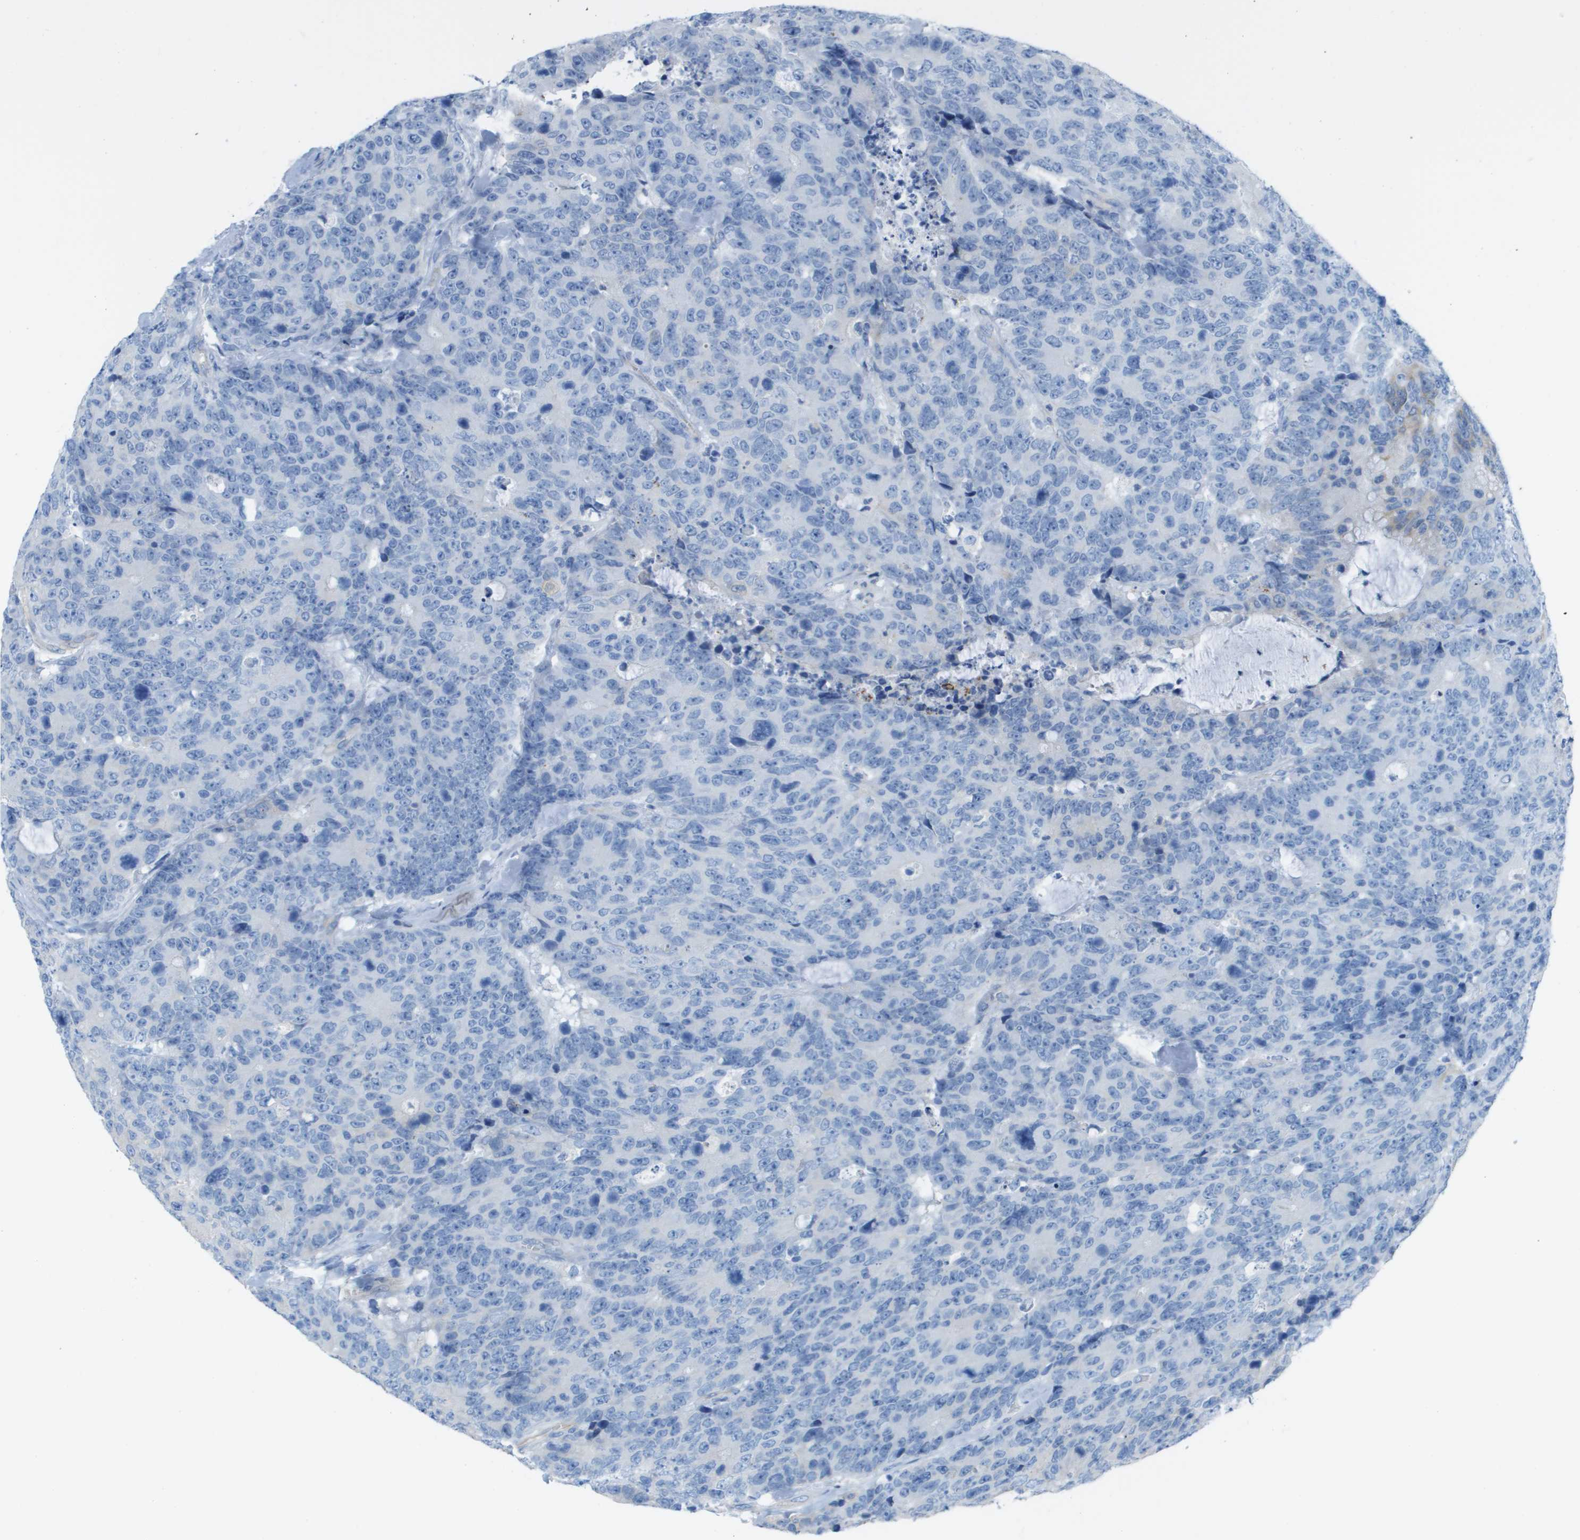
{"staining": {"intensity": "negative", "quantity": "none", "location": "none"}, "tissue": "colorectal cancer", "cell_type": "Tumor cells", "image_type": "cancer", "snomed": [{"axis": "morphology", "description": "Adenocarcinoma, NOS"}, {"axis": "topography", "description": "Colon"}], "caption": "Tumor cells are negative for protein expression in human colorectal adenocarcinoma.", "gene": "CD46", "patient": {"sex": "female", "age": 86}}